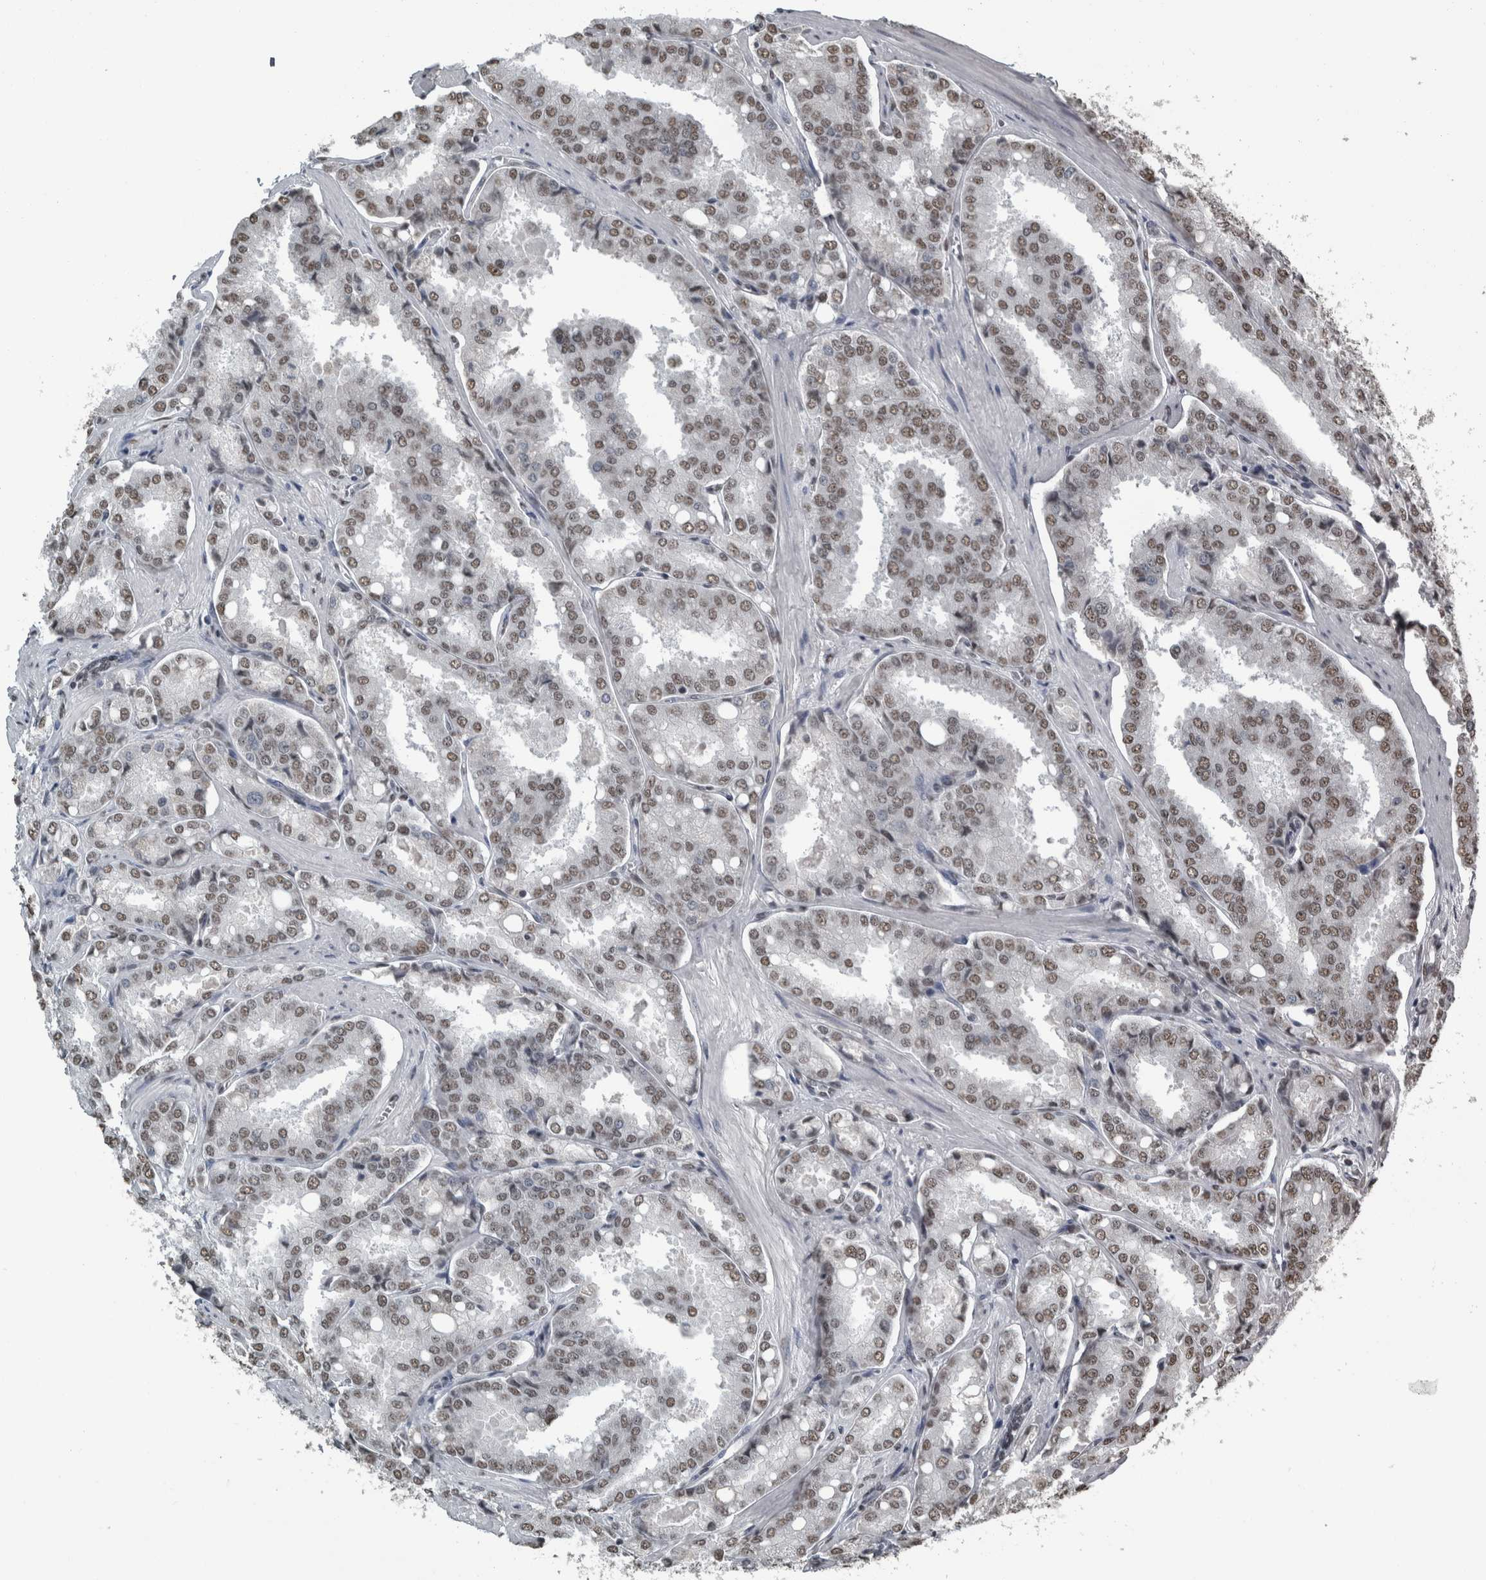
{"staining": {"intensity": "moderate", "quantity": ">75%", "location": "nuclear"}, "tissue": "prostate cancer", "cell_type": "Tumor cells", "image_type": "cancer", "snomed": [{"axis": "morphology", "description": "Adenocarcinoma, High grade"}, {"axis": "topography", "description": "Prostate"}], "caption": "IHC (DAB (3,3'-diaminobenzidine)) staining of human prostate cancer (high-grade adenocarcinoma) shows moderate nuclear protein staining in approximately >75% of tumor cells. The staining is performed using DAB (3,3'-diaminobenzidine) brown chromogen to label protein expression. The nuclei are counter-stained blue using hematoxylin.", "gene": "TGS1", "patient": {"sex": "male", "age": 50}}